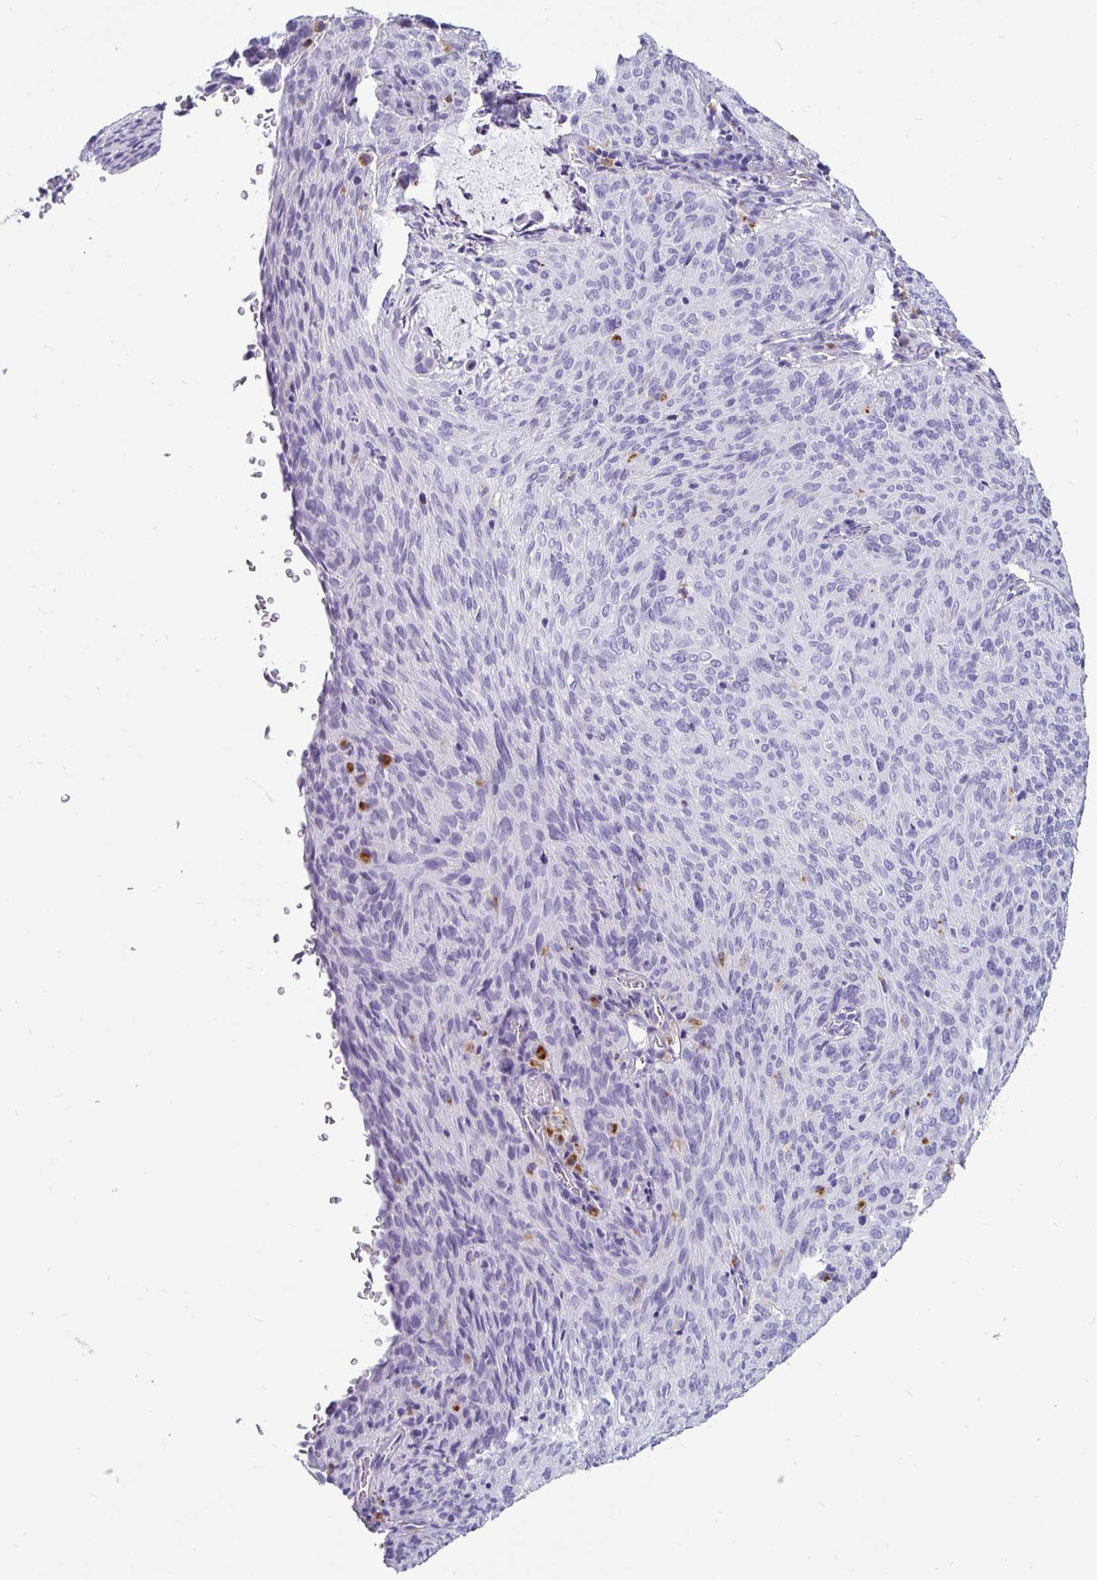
{"staining": {"intensity": "negative", "quantity": "none", "location": "none"}, "tissue": "cervical cancer", "cell_type": "Tumor cells", "image_type": "cancer", "snomed": [{"axis": "morphology", "description": "Squamous cell carcinoma, NOS"}, {"axis": "topography", "description": "Cervix"}], "caption": "This is an IHC image of human cervical cancer (squamous cell carcinoma). There is no positivity in tumor cells.", "gene": "CTSZ", "patient": {"sex": "female", "age": 49}}